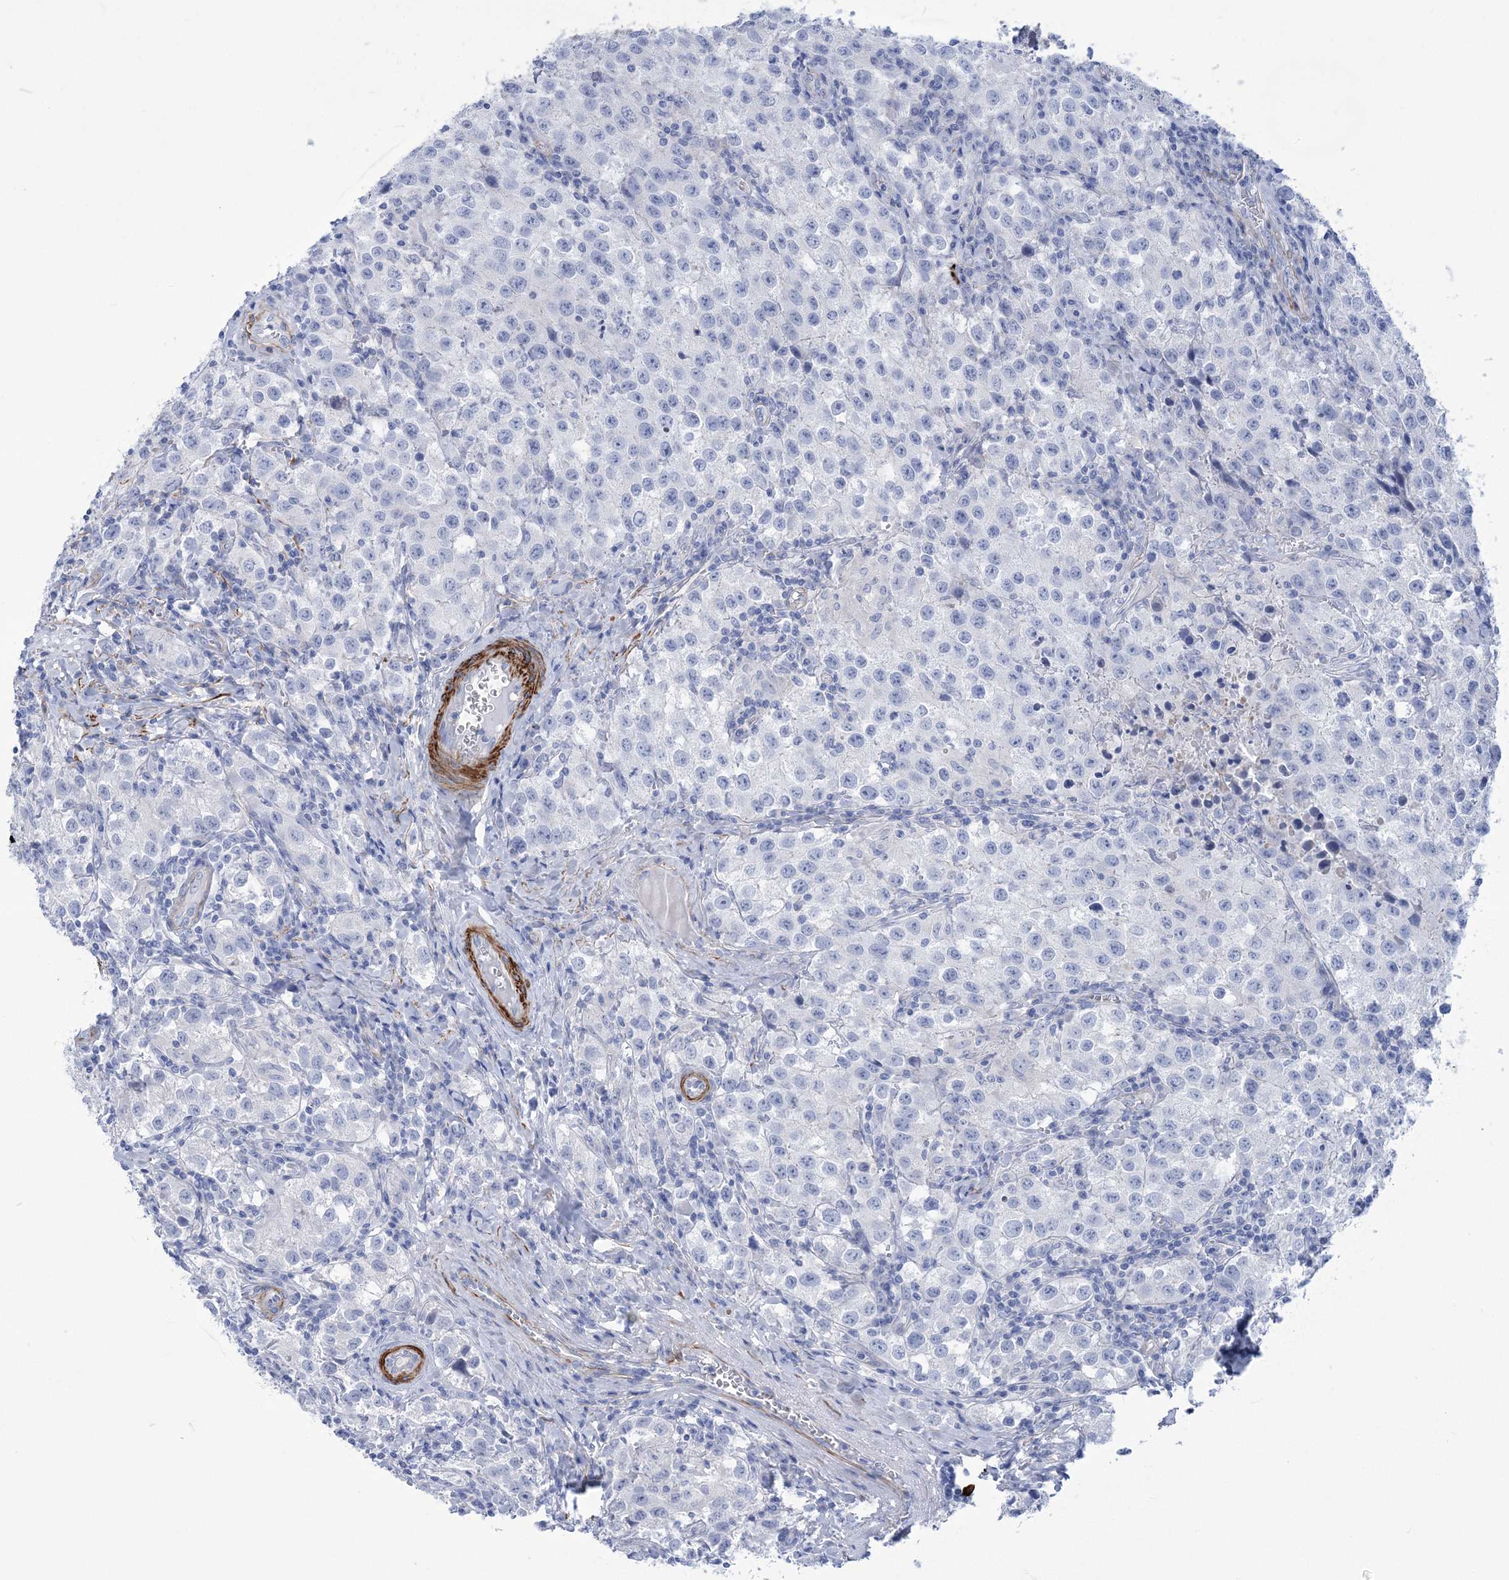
{"staining": {"intensity": "negative", "quantity": "none", "location": "none"}, "tissue": "testis cancer", "cell_type": "Tumor cells", "image_type": "cancer", "snomed": [{"axis": "morphology", "description": "Seminoma, NOS"}, {"axis": "morphology", "description": "Carcinoma, Embryonal, NOS"}, {"axis": "topography", "description": "Testis"}], "caption": "There is no significant positivity in tumor cells of testis cancer (seminoma).", "gene": "WDR74", "patient": {"sex": "male", "age": 43}}